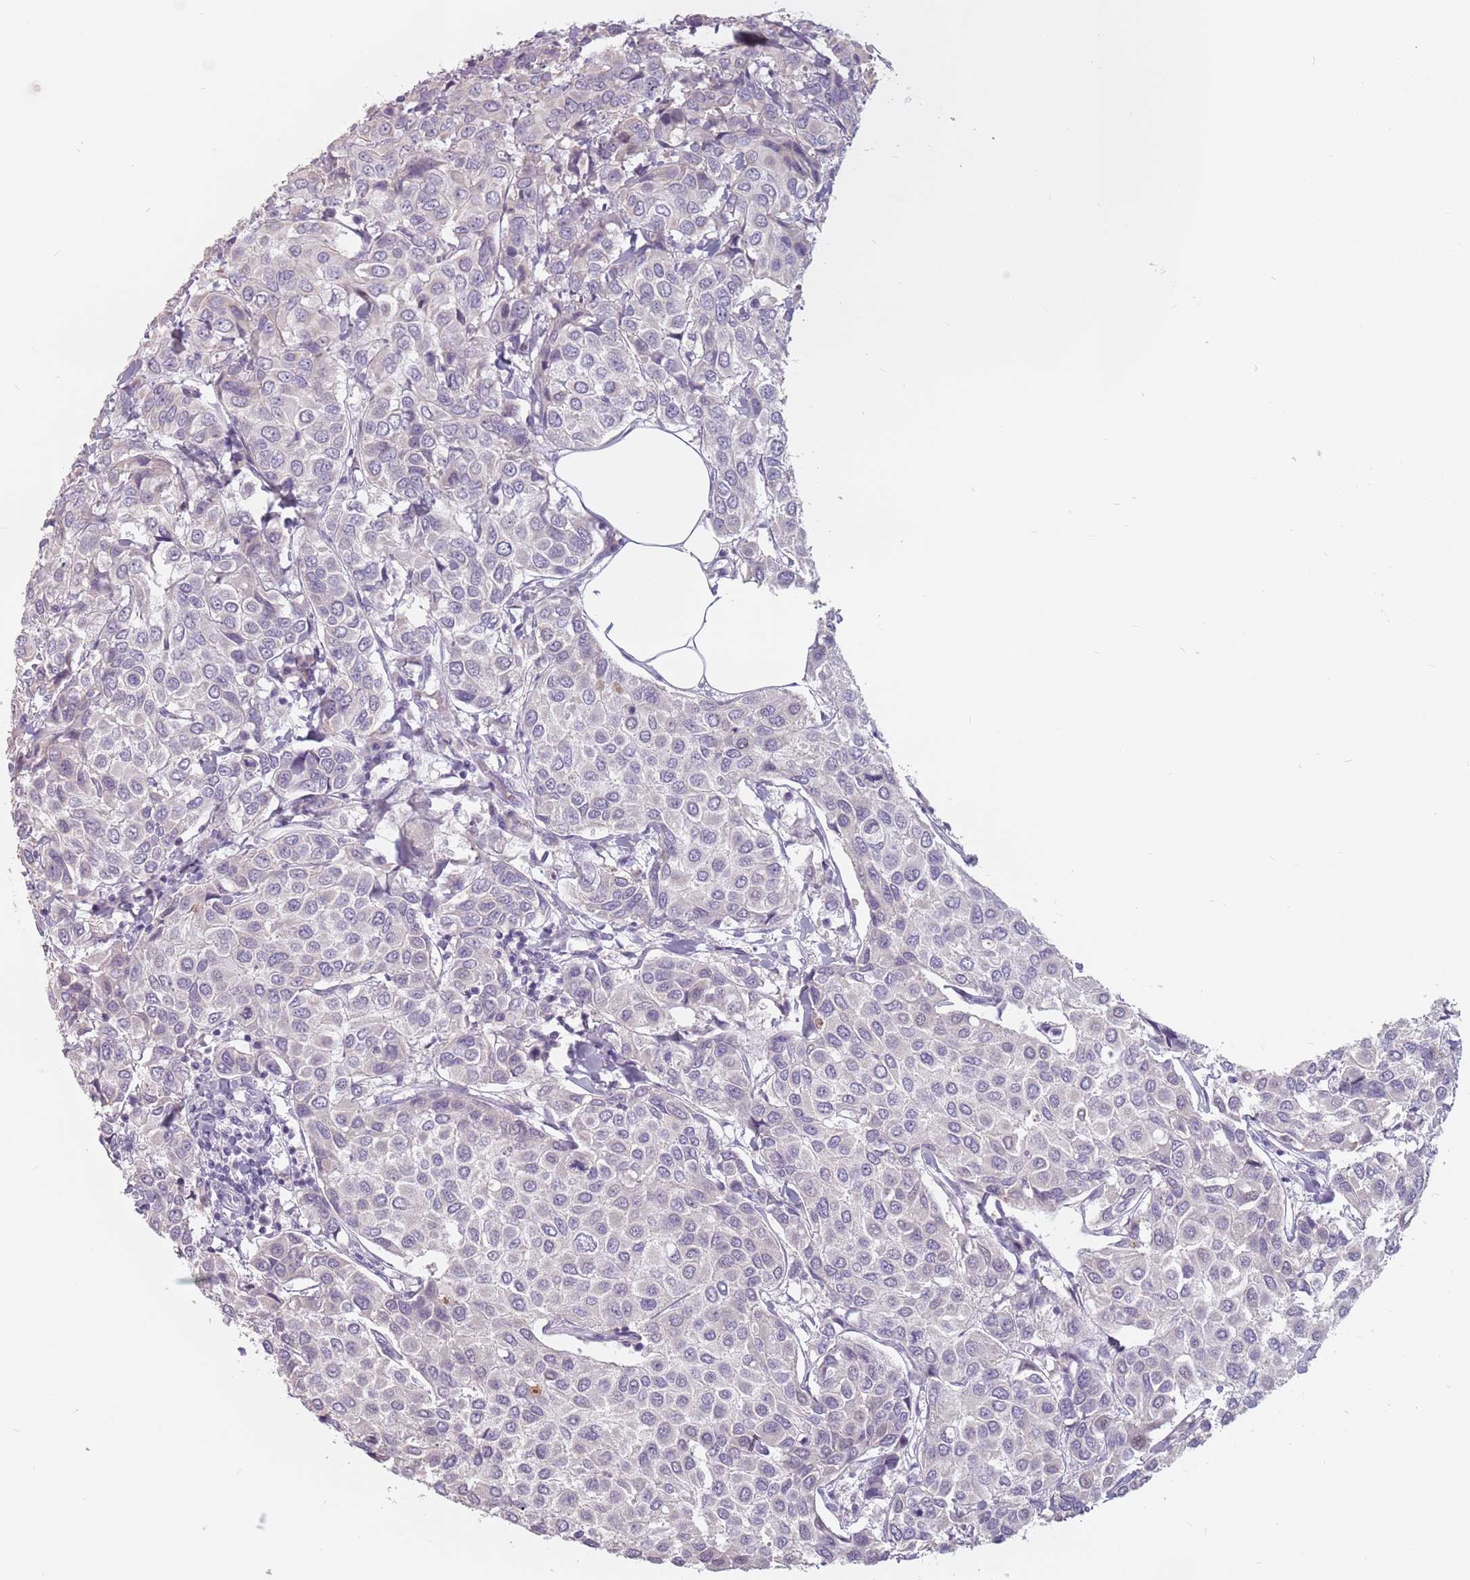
{"staining": {"intensity": "negative", "quantity": "none", "location": "none"}, "tissue": "breast cancer", "cell_type": "Tumor cells", "image_type": "cancer", "snomed": [{"axis": "morphology", "description": "Duct carcinoma"}, {"axis": "topography", "description": "Breast"}], "caption": "An immunohistochemistry photomicrograph of breast cancer is shown. There is no staining in tumor cells of breast cancer.", "gene": "CEP19", "patient": {"sex": "female", "age": 55}}